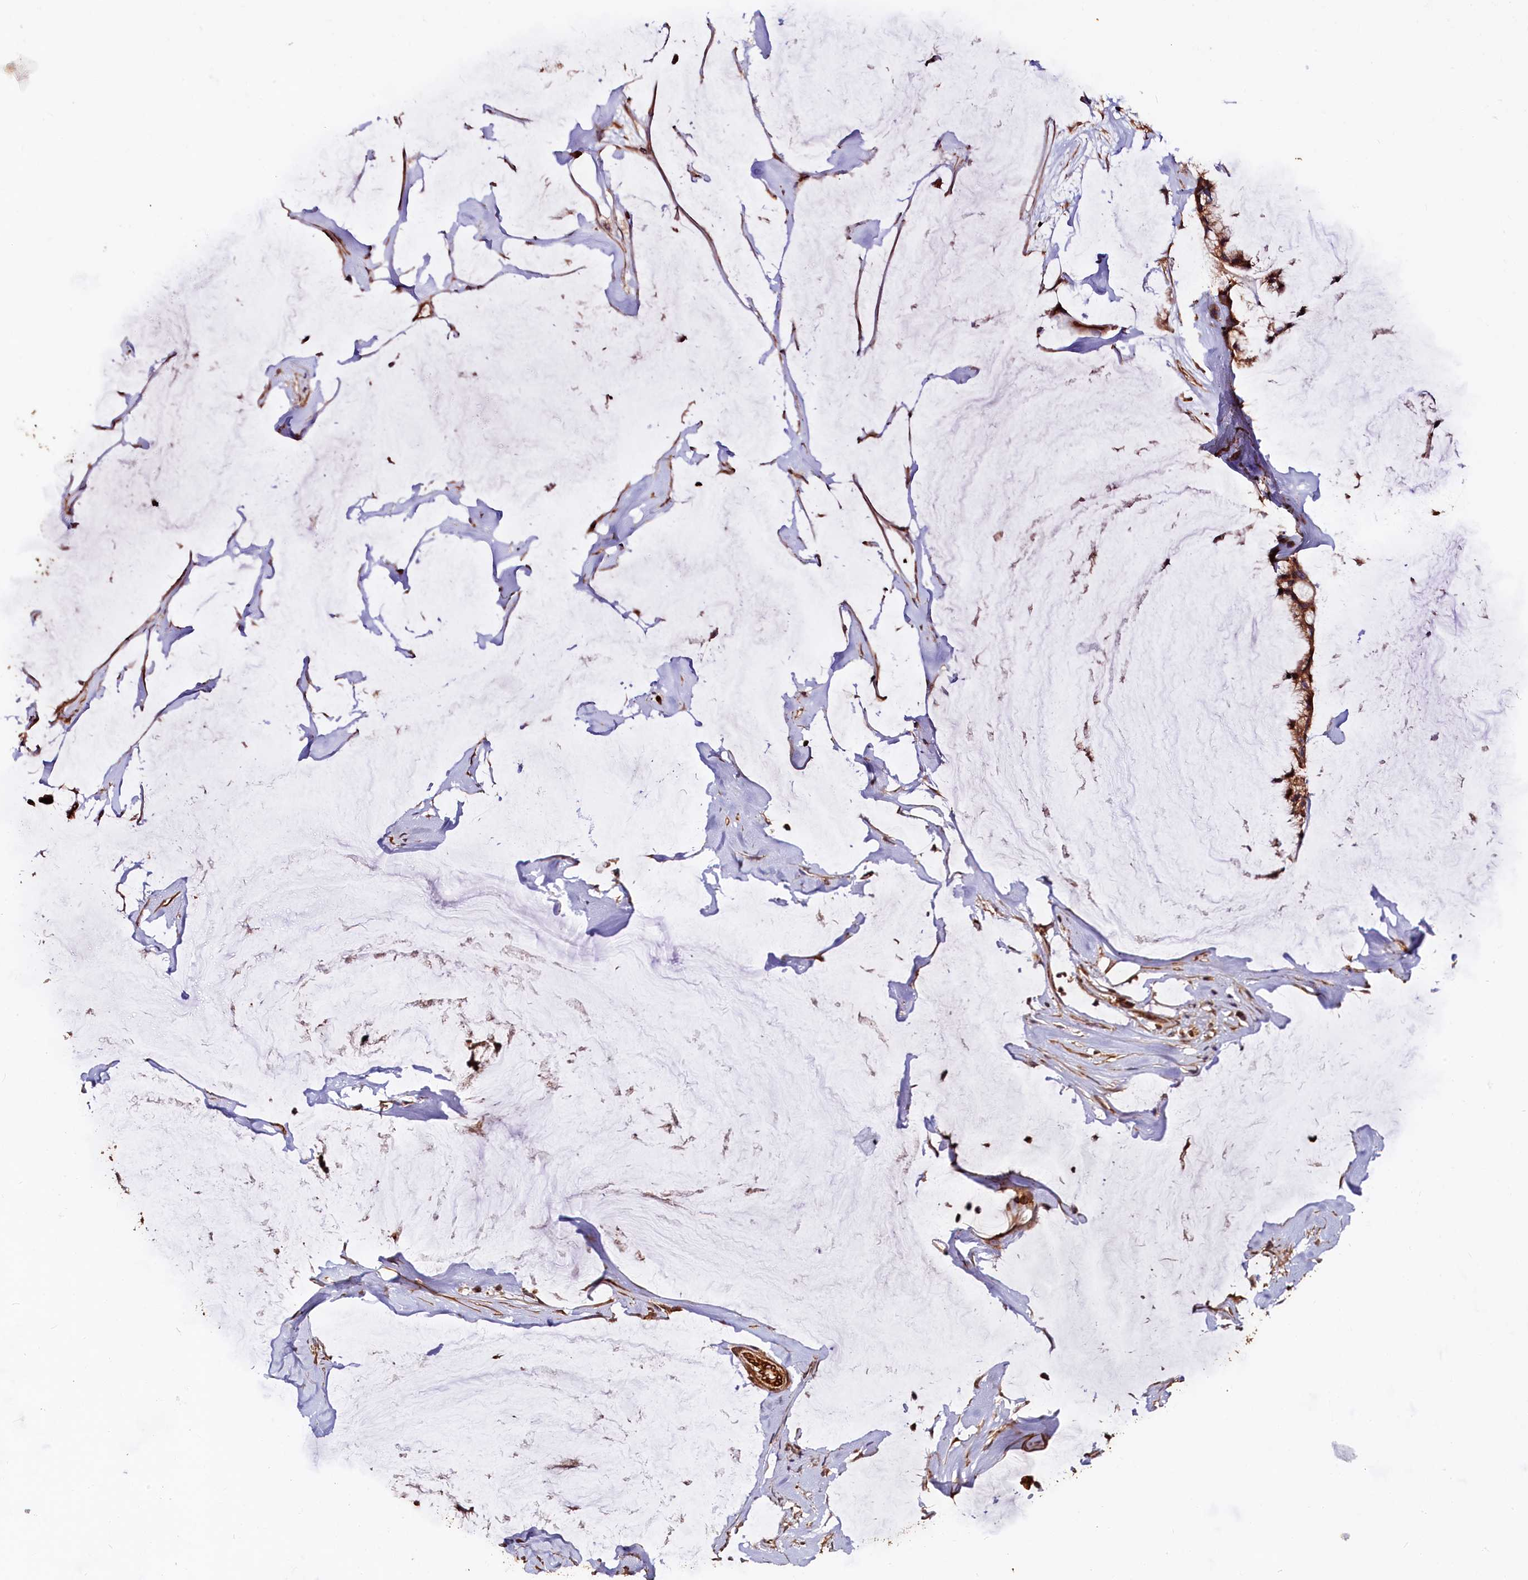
{"staining": {"intensity": "strong", "quantity": ">75%", "location": "cytoplasmic/membranous"}, "tissue": "ovarian cancer", "cell_type": "Tumor cells", "image_type": "cancer", "snomed": [{"axis": "morphology", "description": "Cystadenocarcinoma, mucinous, NOS"}, {"axis": "topography", "description": "Ovary"}], "caption": "Mucinous cystadenocarcinoma (ovarian) stained with a protein marker demonstrates strong staining in tumor cells.", "gene": "HMOX2", "patient": {"sex": "female", "age": 39}}